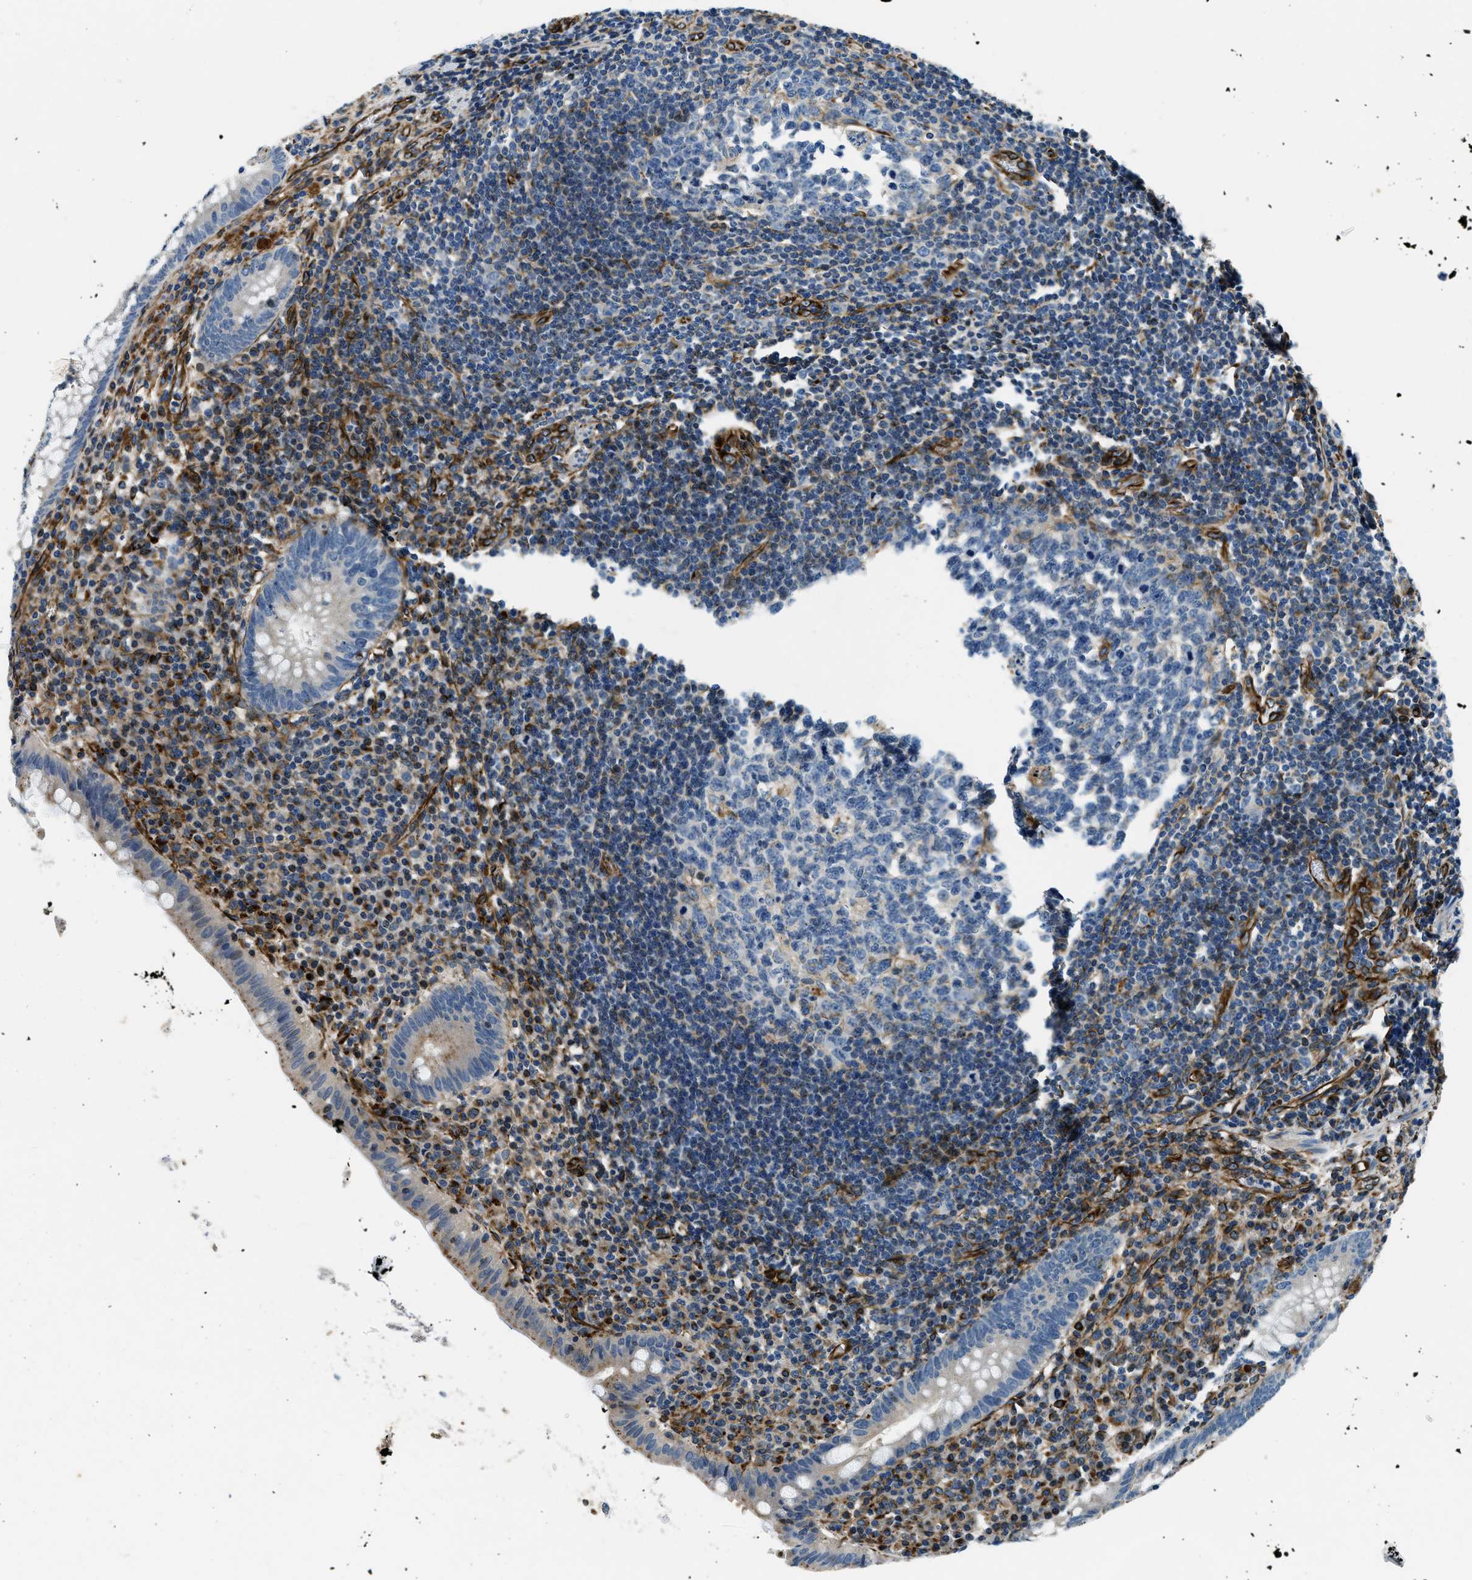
{"staining": {"intensity": "negative", "quantity": "none", "location": "none"}, "tissue": "appendix", "cell_type": "Glandular cells", "image_type": "normal", "snomed": [{"axis": "morphology", "description": "Normal tissue, NOS"}, {"axis": "topography", "description": "Appendix"}], "caption": "High power microscopy image of an immunohistochemistry histopathology image of normal appendix, revealing no significant staining in glandular cells.", "gene": "GNS", "patient": {"sex": "male", "age": 56}}